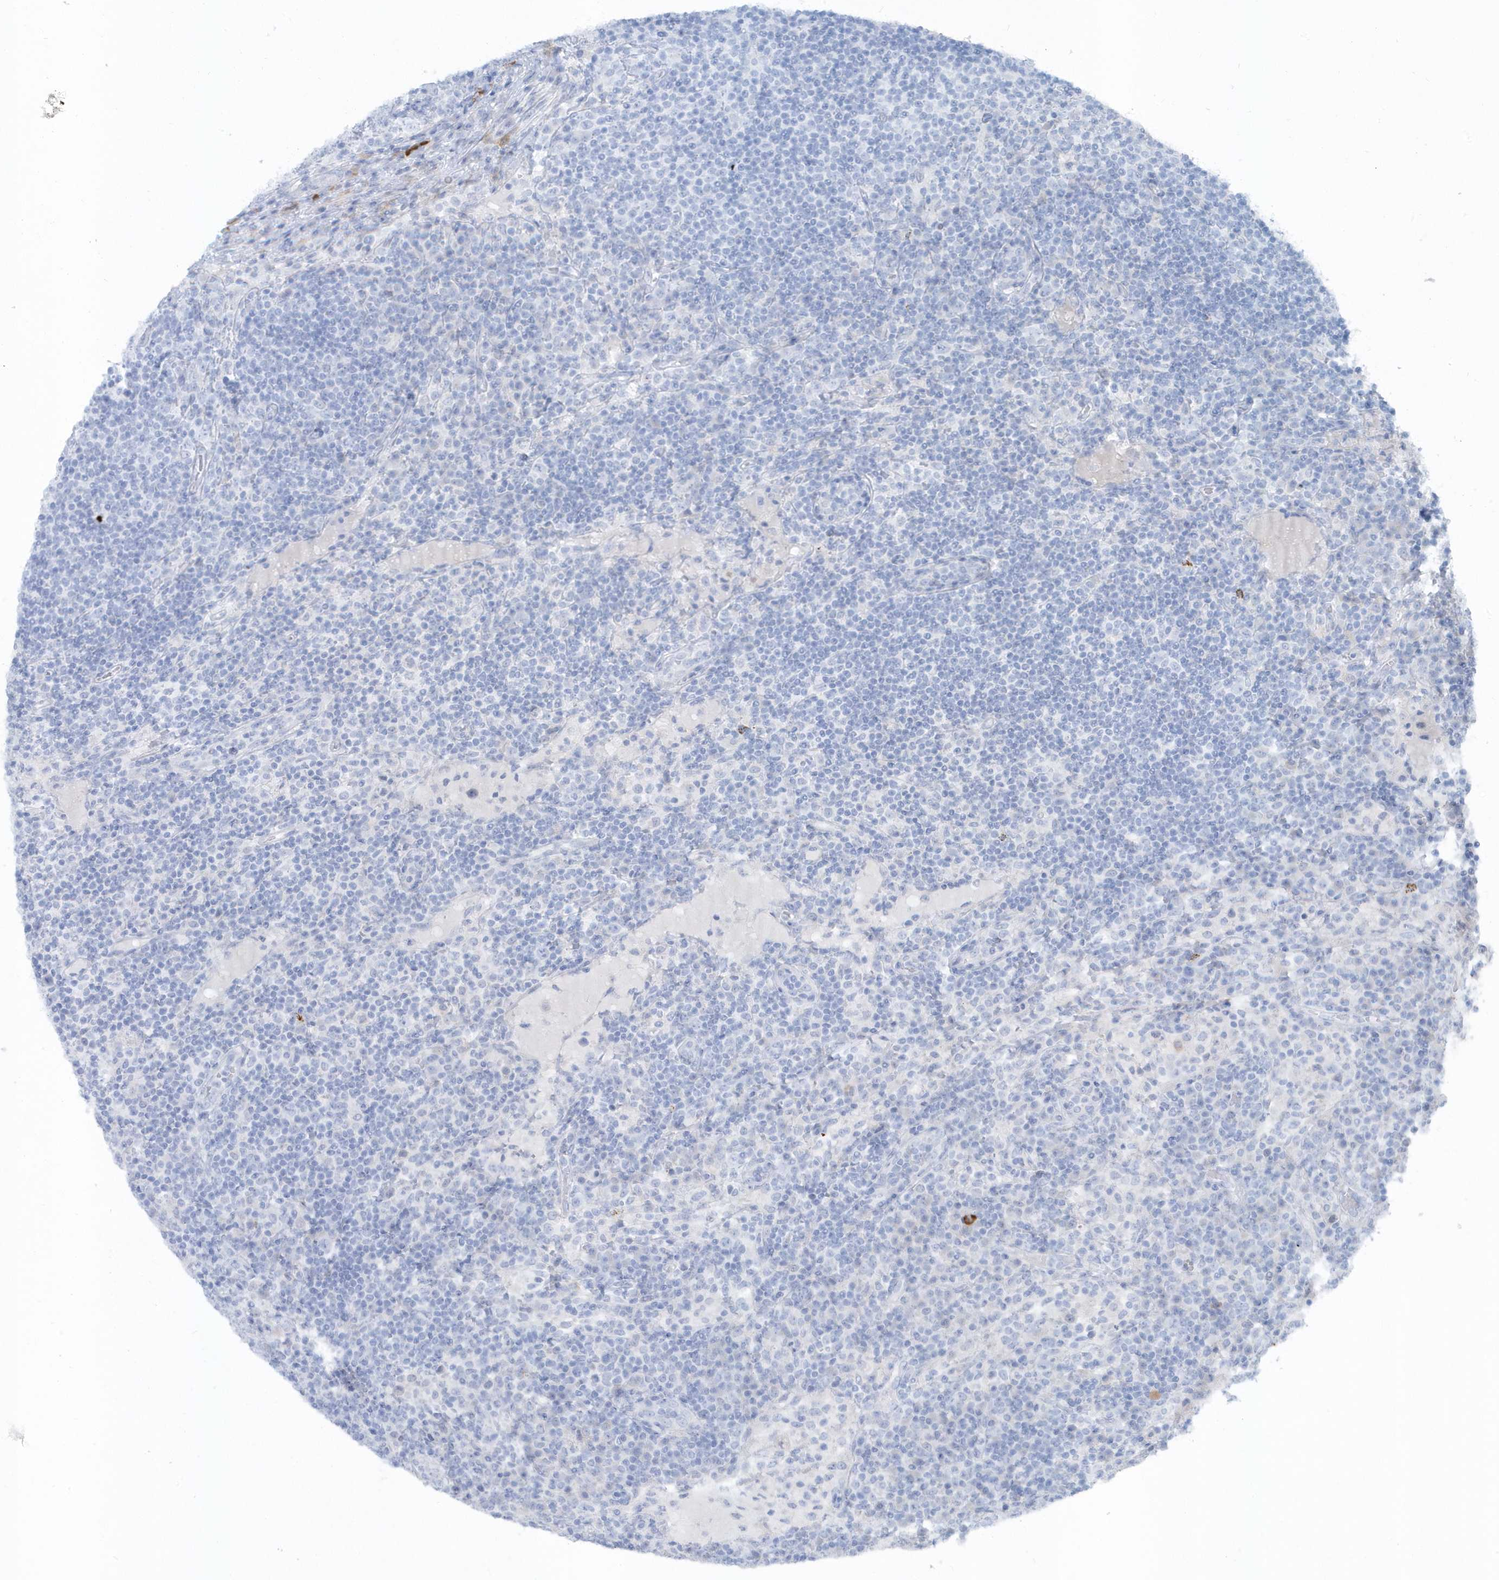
{"staining": {"intensity": "negative", "quantity": "none", "location": "none"}, "tissue": "lymph node", "cell_type": "Germinal center cells", "image_type": "normal", "snomed": [{"axis": "morphology", "description": "Normal tissue, NOS"}, {"axis": "topography", "description": "Lymph node"}], "caption": "Immunohistochemistry of benign lymph node exhibits no expression in germinal center cells.", "gene": "FAM98A", "patient": {"sex": "female", "age": 53}}